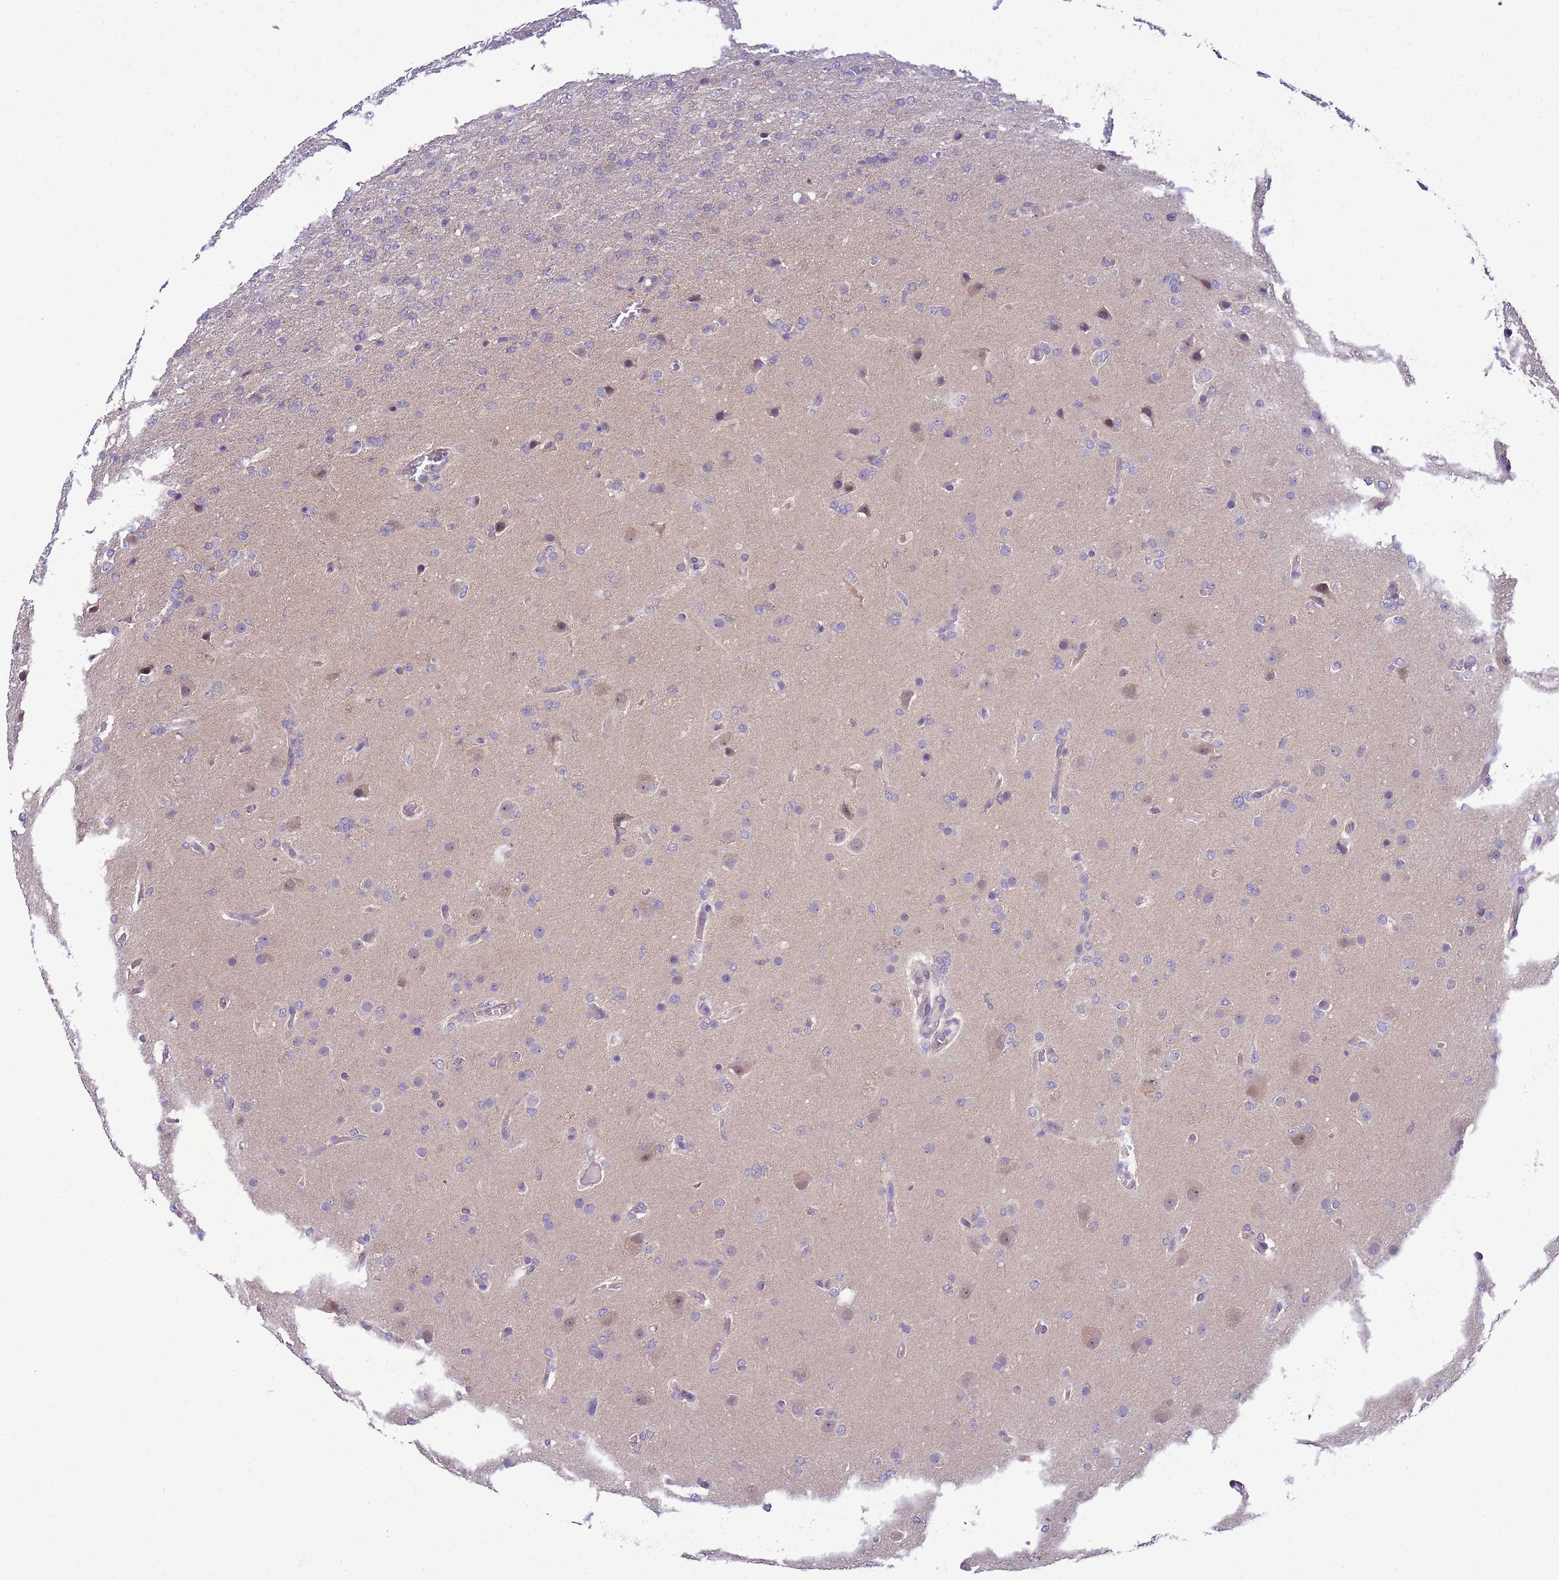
{"staining": {"intensity": "negative", "quantity": "none", "location": "none"}, "tissue": "glioma", "cell_type": "Tumor cells", "image_type": "cancer", "snomed": [{"axis": "morphology", "description": "Glioma, malignant, High grade"}, {"axis": "topography", "description": "Brain"}], "caption": "Immunohistochemistry (IHC) photomicrograph of high-grade glioma (malignant) stained for a protein (brown), which demonstrates no staining in tumor cells. (DAB (3,3'-diaminobenzidine) IHC, high magnification).", "gene": "DDI2", "patient": {"sex": "female", "age": 74}}